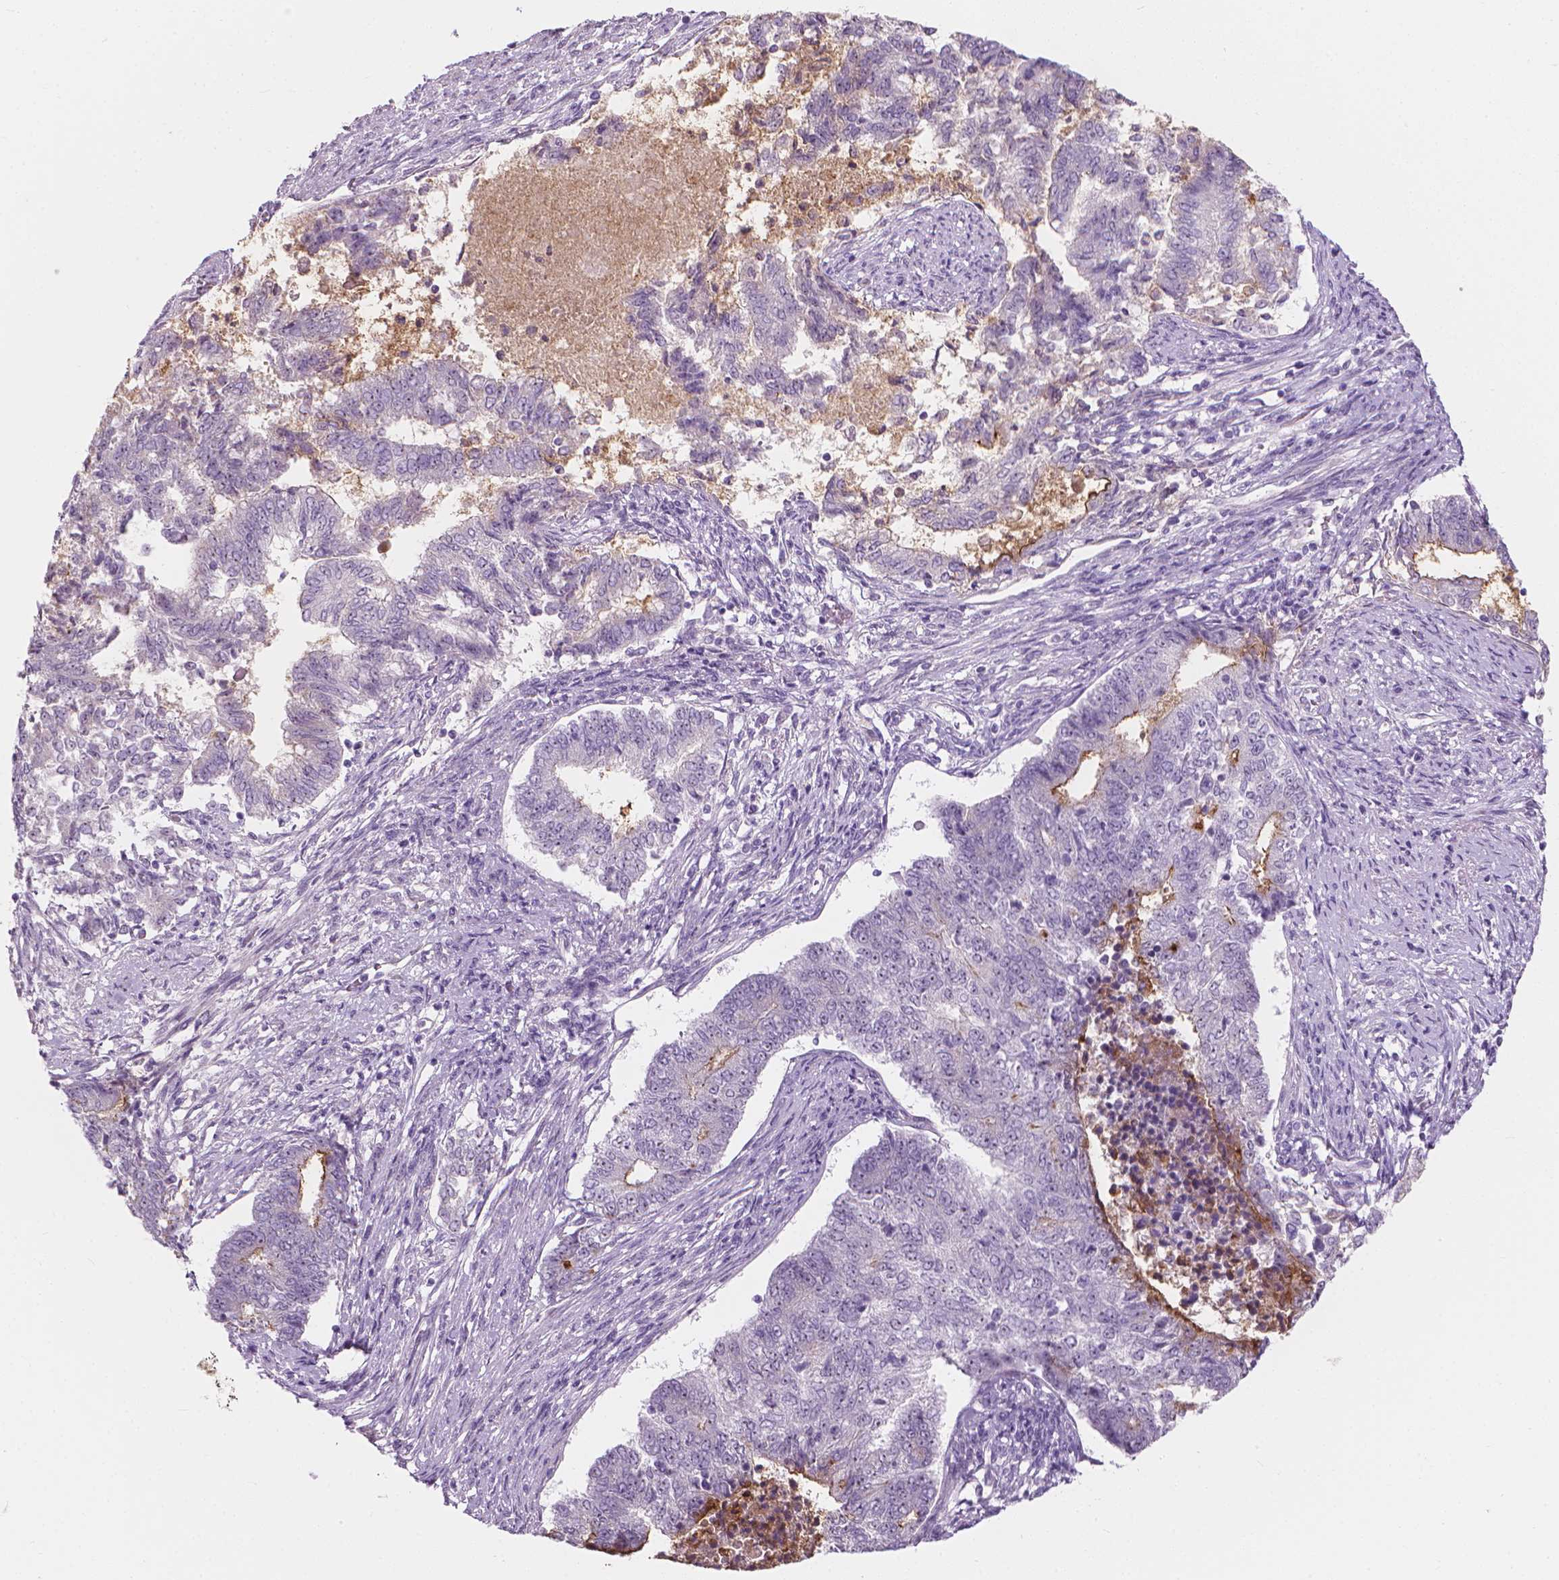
{"staining": {"intensity": "negative", "quantity": "none", "location": "none"}, "tissue": "endometrial cancer", "cell_type": "Tumor cells", "image_type": "cancer", "snomed": [{"axis": "morphology", "description": "Adenocarcinoma, NOS"}, {"axis": "topography", "description": "Endometrium"}], "caption": "Immunohistochemistry (IHC) photomicrograph of adenocarcinoma (endometrial) stained for a protein (brown), which displays no expression in tumor cells. The staining was performed using DAB (3,3'-diaminobenzidine) to visualize the protein expression in brown, while the nuclei were stained in blue with hematoxylin (Magnification: 20x).", "gene": "GPRC5A", "patient": {"sex": "female", "age": 65}}